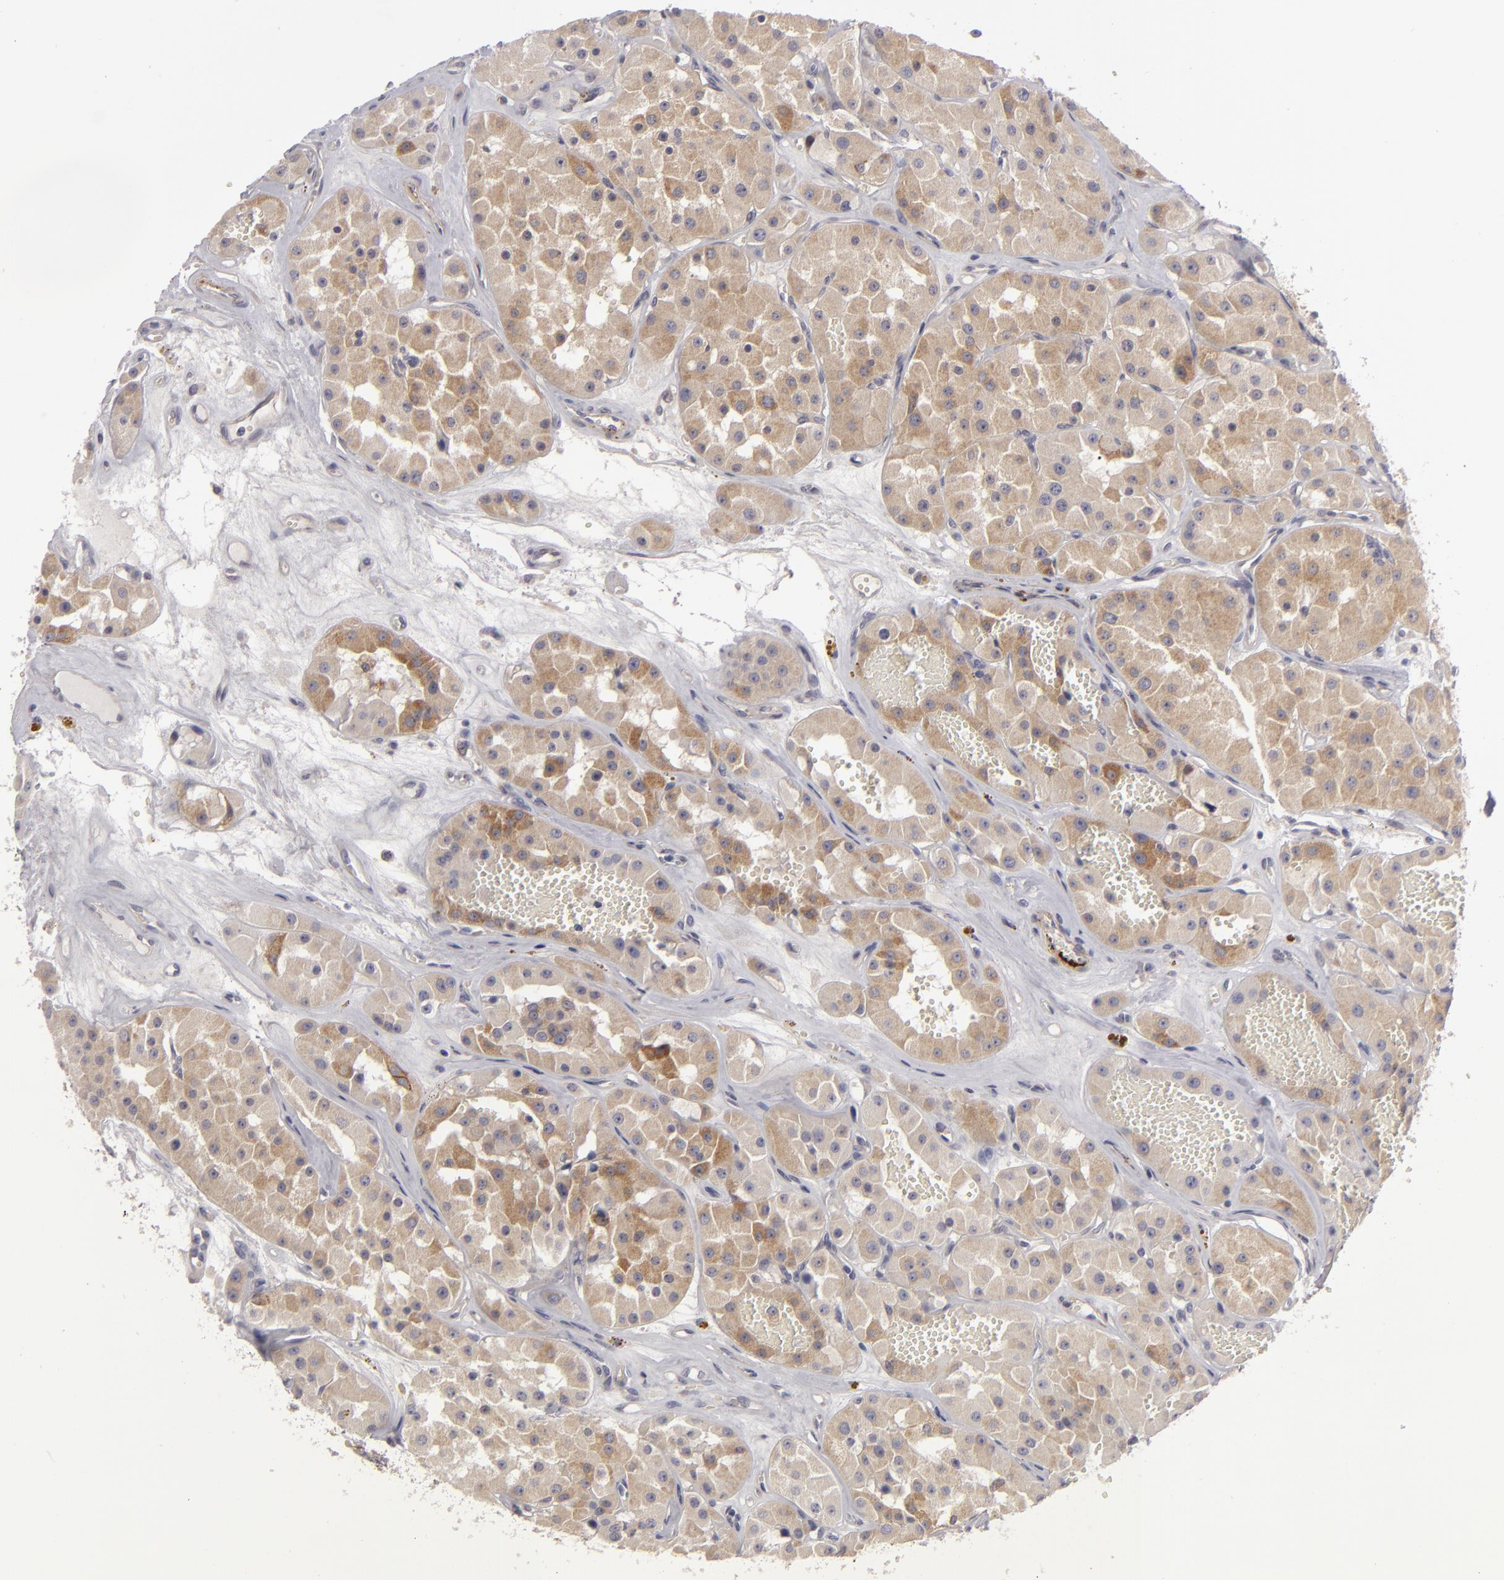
{"staining": {"intensity": "weak", "quantity": "25%-75%", "location": "cytoplasmic/membranous"}, "tissue": "renal cancer", "cell_type": "Tumor cells", "image_type": "cancer", "snomed": [{"axis": "morphology", "description": "Adenocarcinoma, uncertain malignant potential"}, {"axis": "topography", "description": "Kidney"}], "caption": "Immunohistochemistry (IHC) of human renal adenocarcinoma,  uncertain malignant potential demonstrates low levels of weak cytoplasmic/membranous positivity in about 25%-75% of tumor cells.", "gene": "ALCAM", "patient": {"sex": "male", "age": 63}}